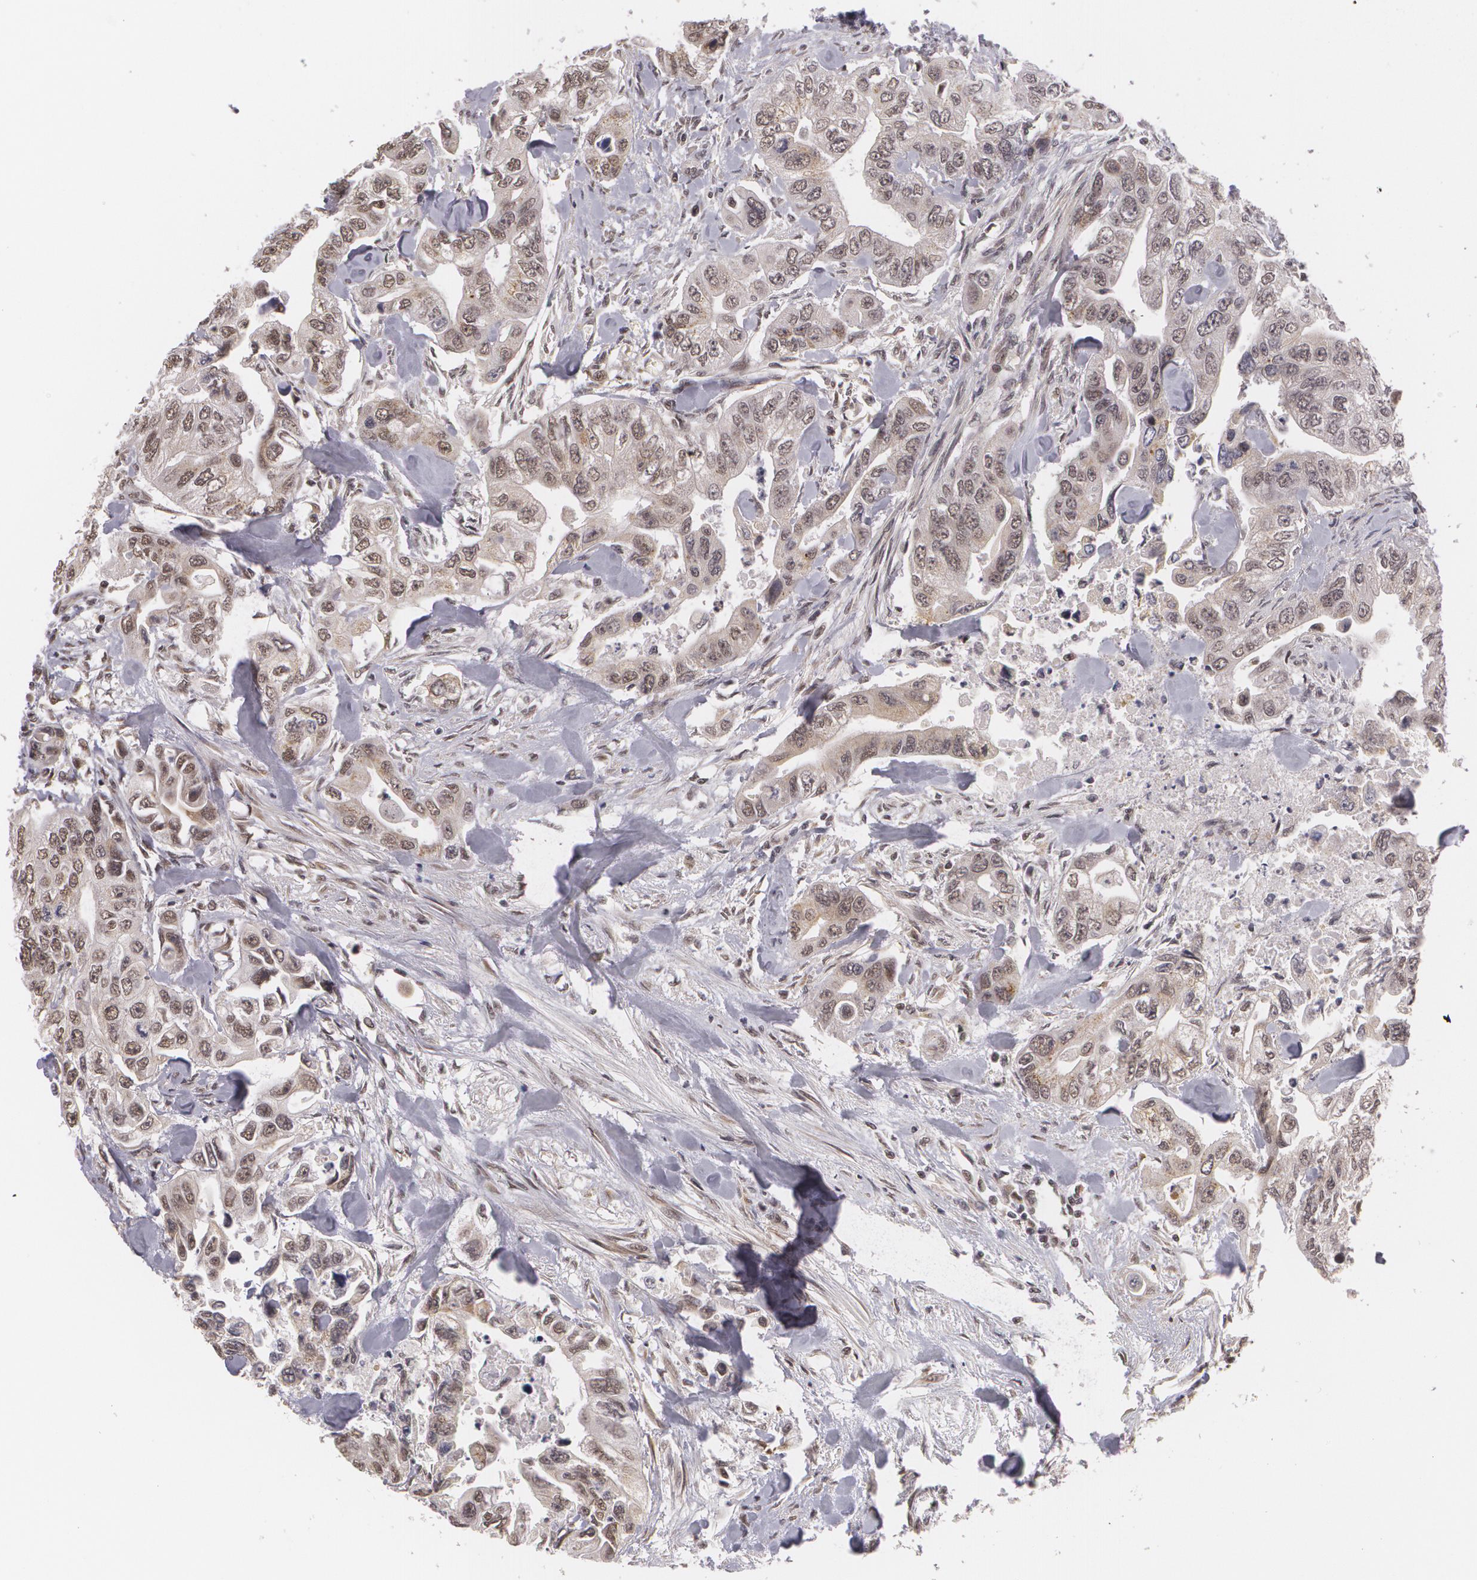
{"staining": {"intensity": "weak", "quantity": "25%-75%", "location": "nuclear"}, "tissue": "colorectal cancer", "cell_type": "Tumor cells", "image_type": "cancer", "snomed": [{"axis": "morphology", "description": "Adenocarcinoma, NOS"}, {"axis": "topography", "description": "Colon"}], "caption": "Adenocarcinoma (colorectal) stained with a brown dye demonstrates weak nuclear positive positivity in about 25%-75% of tumor cells.", "gene": "ALX1", "patient": {"sex": "female", "age": 11}}